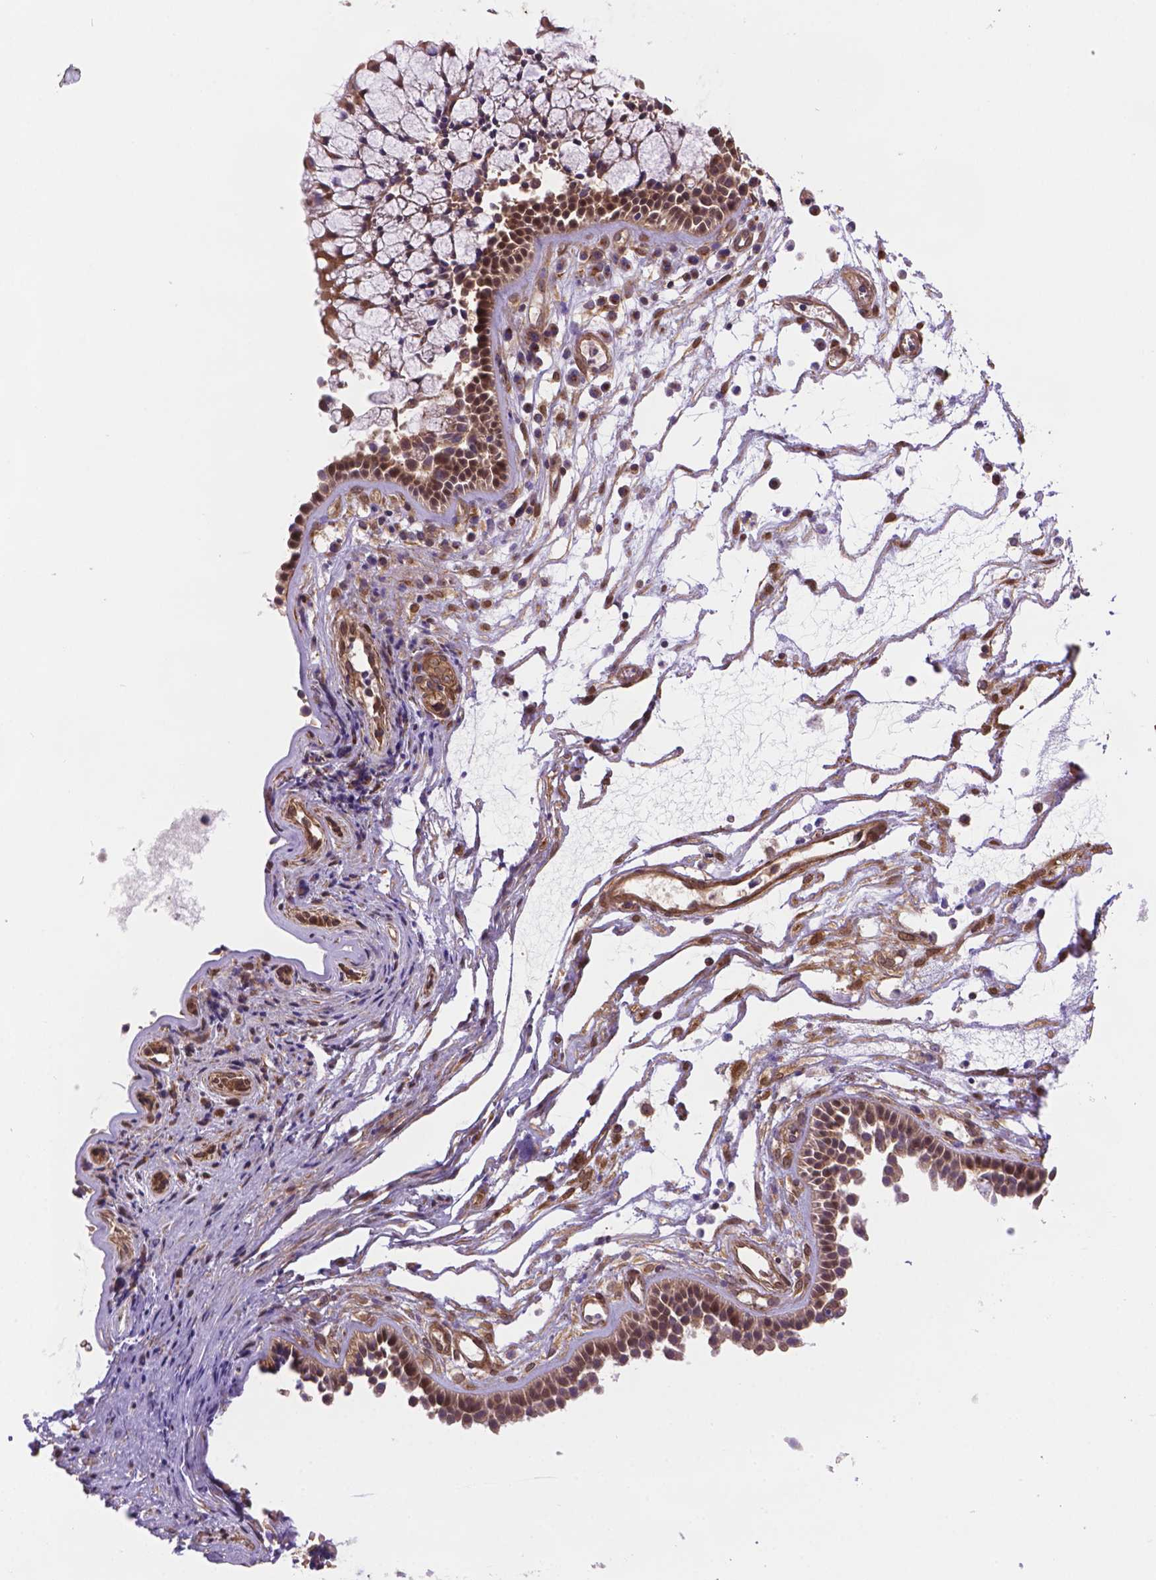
{"staining": {"intensity": "moderate", "quantity": ">75%", "location": "cytoplasmic/membranous,nuclear"}, "tissue": "nasopharynx", "cell_type": "Respiratory epithelial cells", "image_type": "normal", "snomed": [{"axis": "morphology", "description": "Normal tissue, NOS"}, {"axis": "topography", "description": "Nasopharynx"}], "caption": "Immunohistochemical staining of unremarkable human nasopharynx demonstrates medium levels of moderate cytoplasmic/membranous,nuclear staining in approximately >75% of respiratory epithelial cells. The protein of interest is shown in brown color, while the nuclei are stained blue.", "gene": "YAP1", "patient": {"sex": "male", "age": 31}}